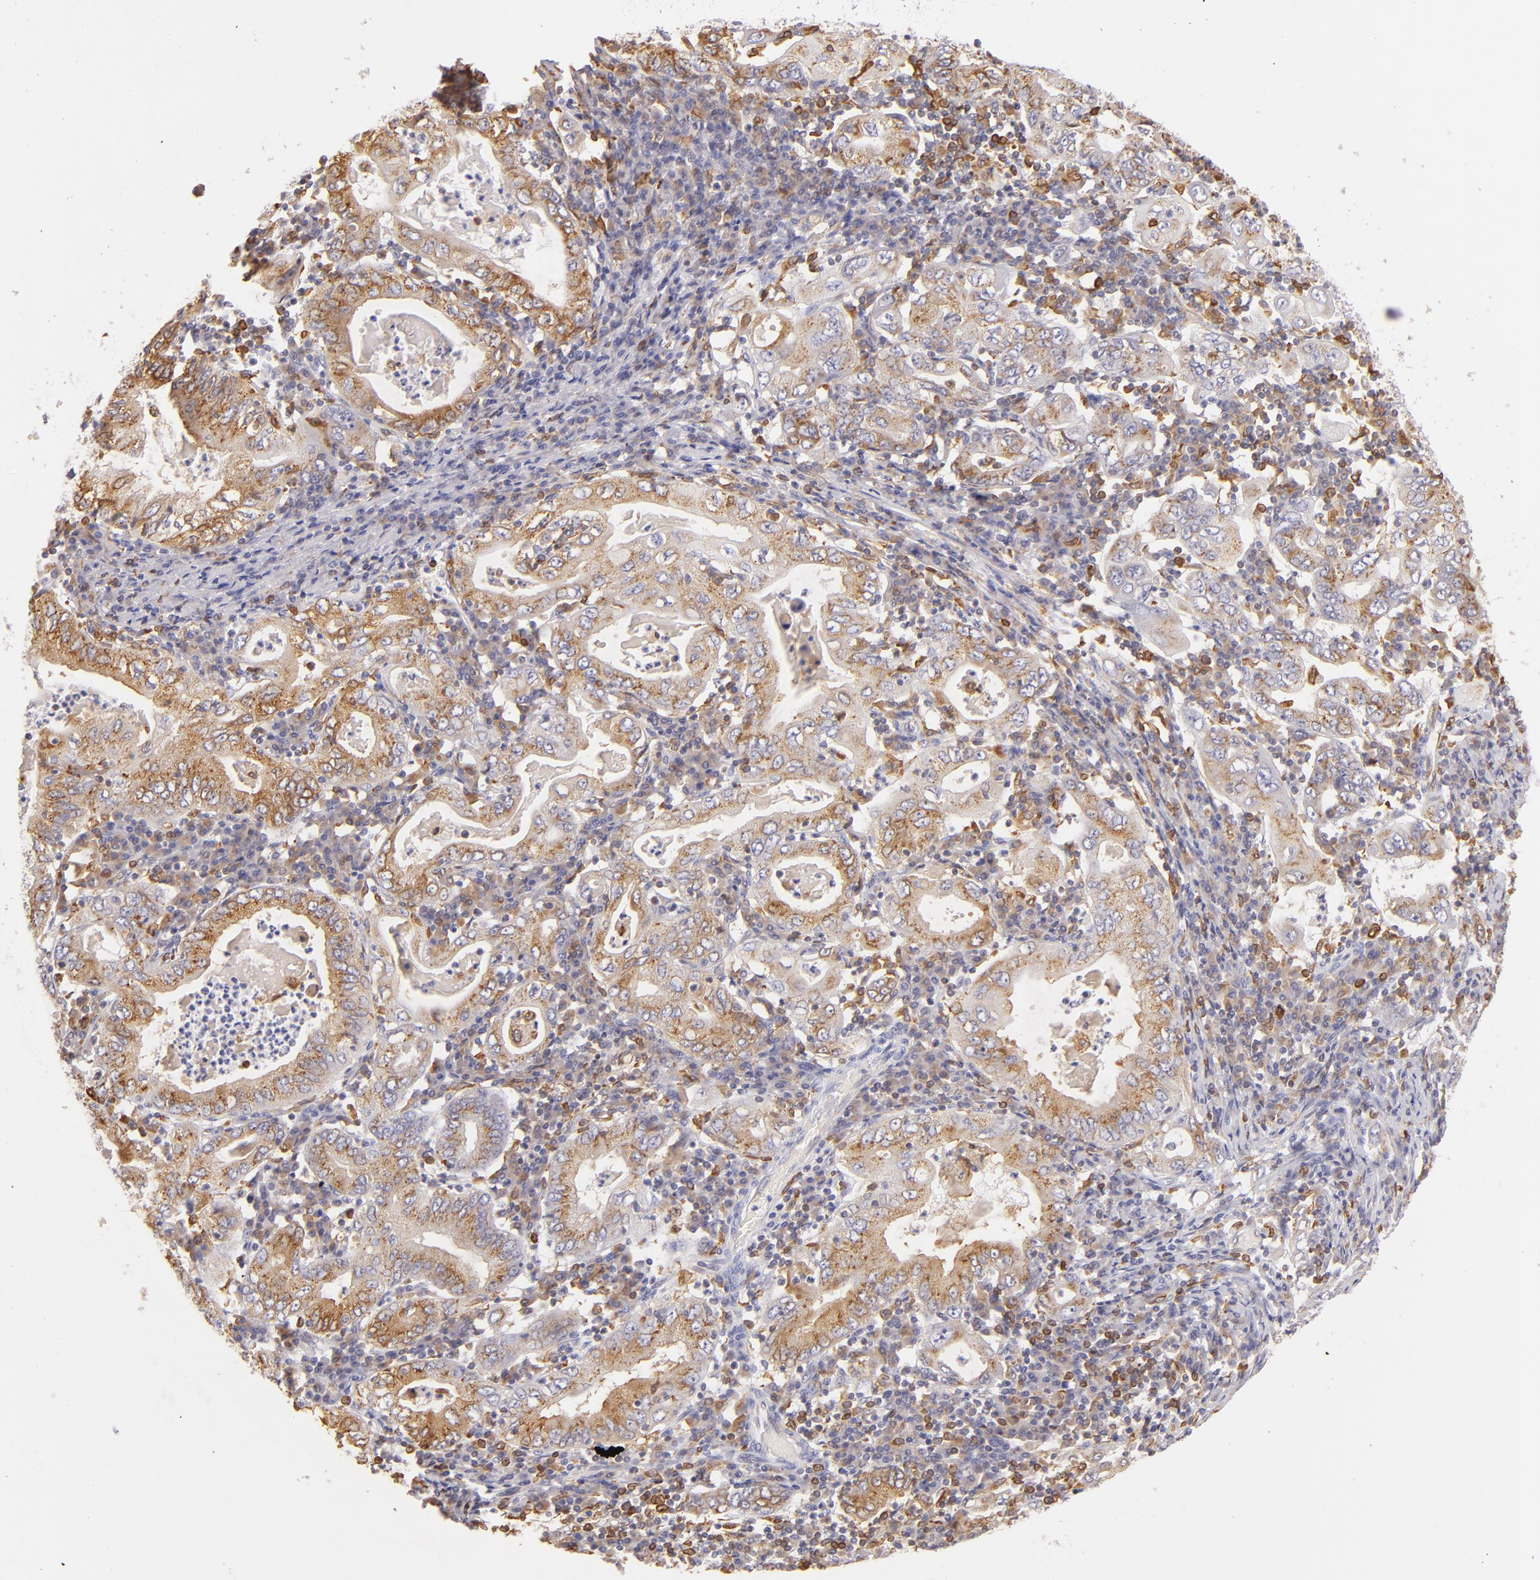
{"staining": {"intensity": "moderate", "quantity": "25%-75%", "location": "cytoplasmic/membranous"}, "tissue": "stomach cancer", "cell_type": "Tumor cells", "image_type": "cancer", "snomed": [{"axis": "morphology", "description": "Normal tissue, NOS"}, {"axis": "morphology", "description": "Adenocarcinoma, NOS"}, {"axis": "topography", "description": "Esophagus"}, {"axis": "topography", "description": "Stomach, upper"}, {"axis": "topography", "description": "Peripheral nerve tissue"}], "caption": "Stomach cancer (adenocarcinoma) stained for a protein (brown) exhibits moderate cytoplasmic/membranous positive staining in approximately 25%-75% of tumor cells.", "gene": "CD74", "patient": {"sex": "male", "age": 62}}